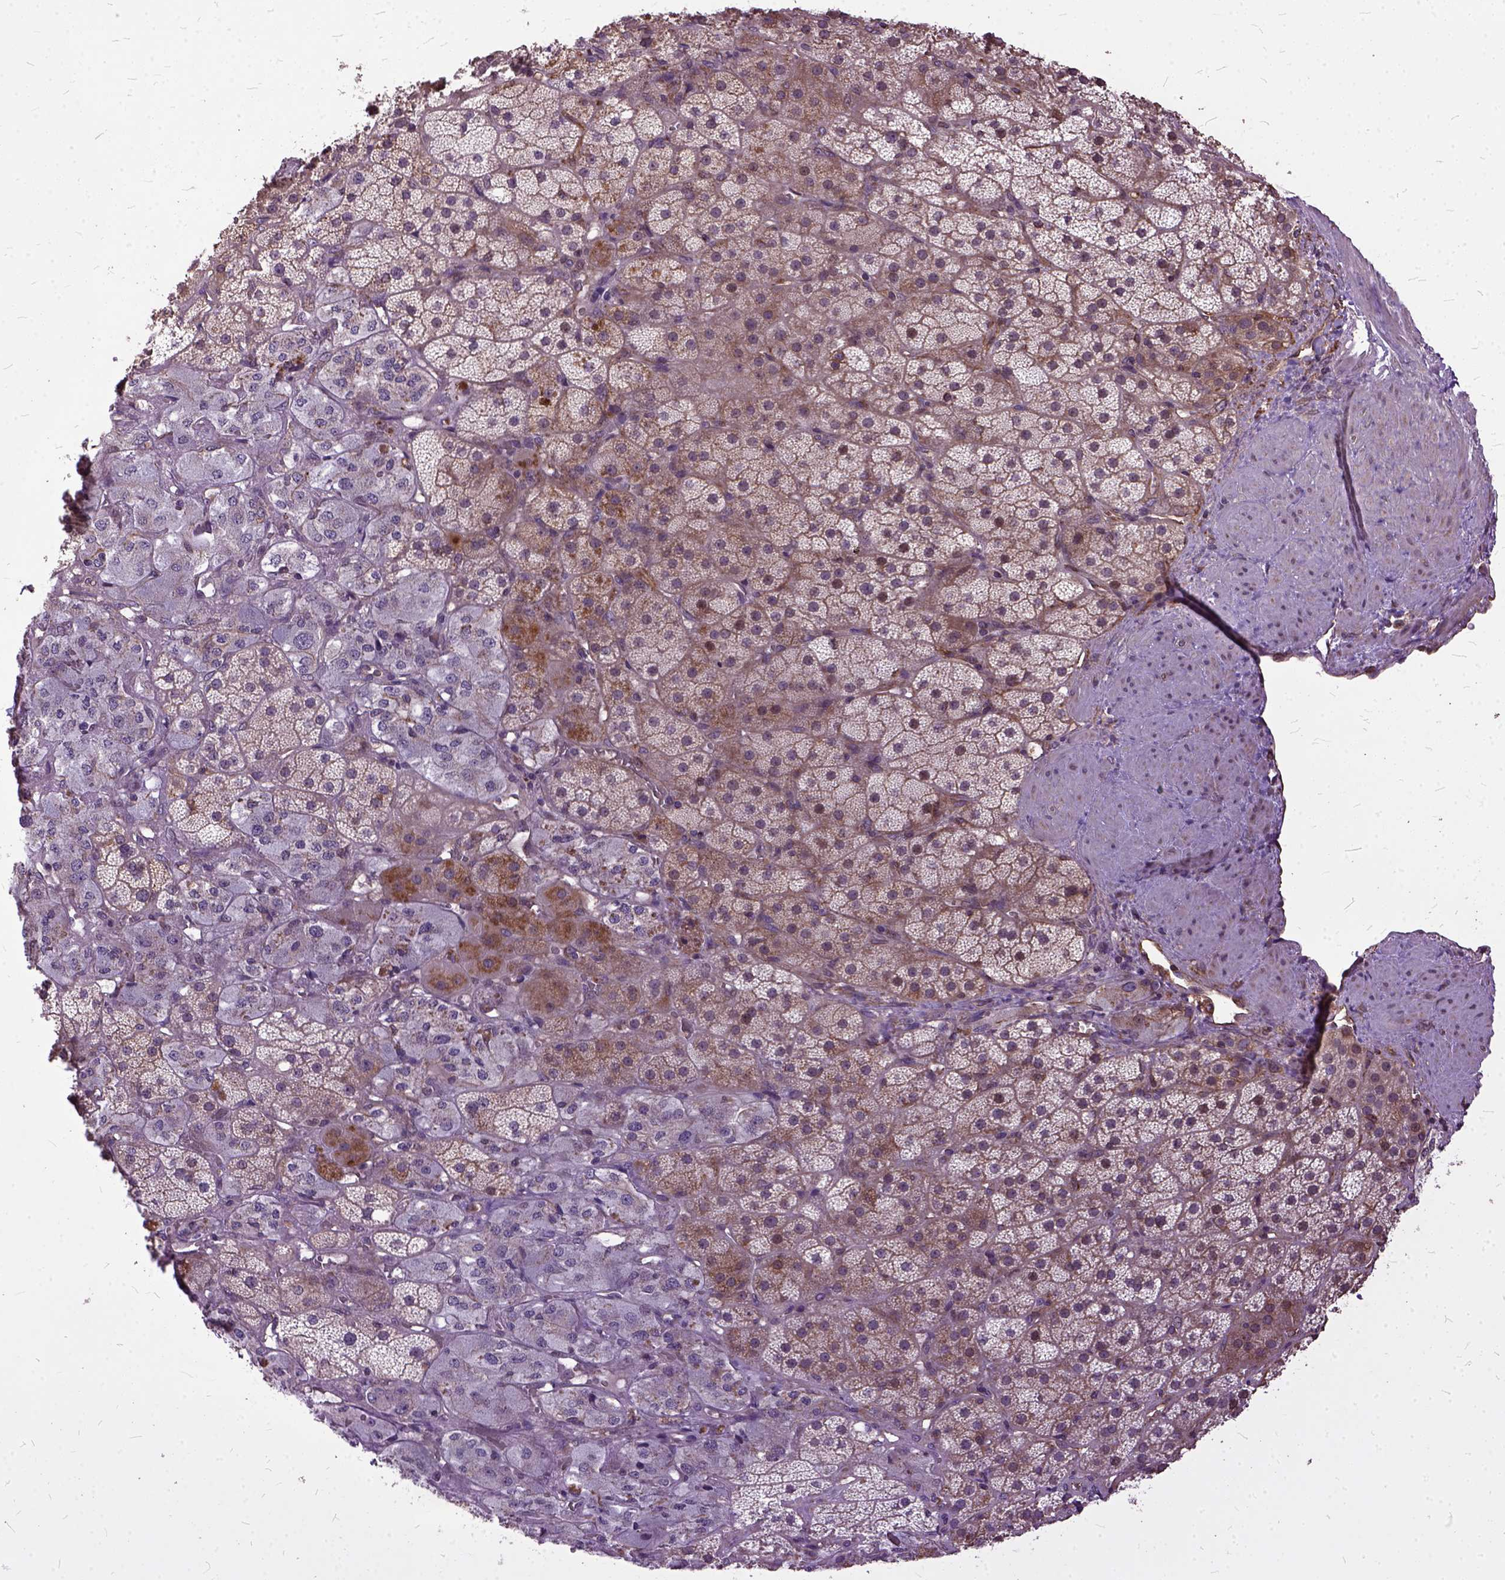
{"staining": {"intensity": "moderate", "quantity": "<25%", "location": "cytoplasmic/membranous"}, "tissue": "adrenal gland", "cell_type": "Glandular cells", "image_type": "normal", "snomed": [{"axis": "morphology", "description": "Normal tissue, NOS"}, {"axis": "topography", "description": "Adrenal gland"}], "caption": "DAB immunohistochemical staining of benign adrenal gland exhibits moderate cytoplasmic/membranous protein staining in about <25% of glandular cells.", "gene": "AREG", "patient": {"sex": "male", "age": 57}}